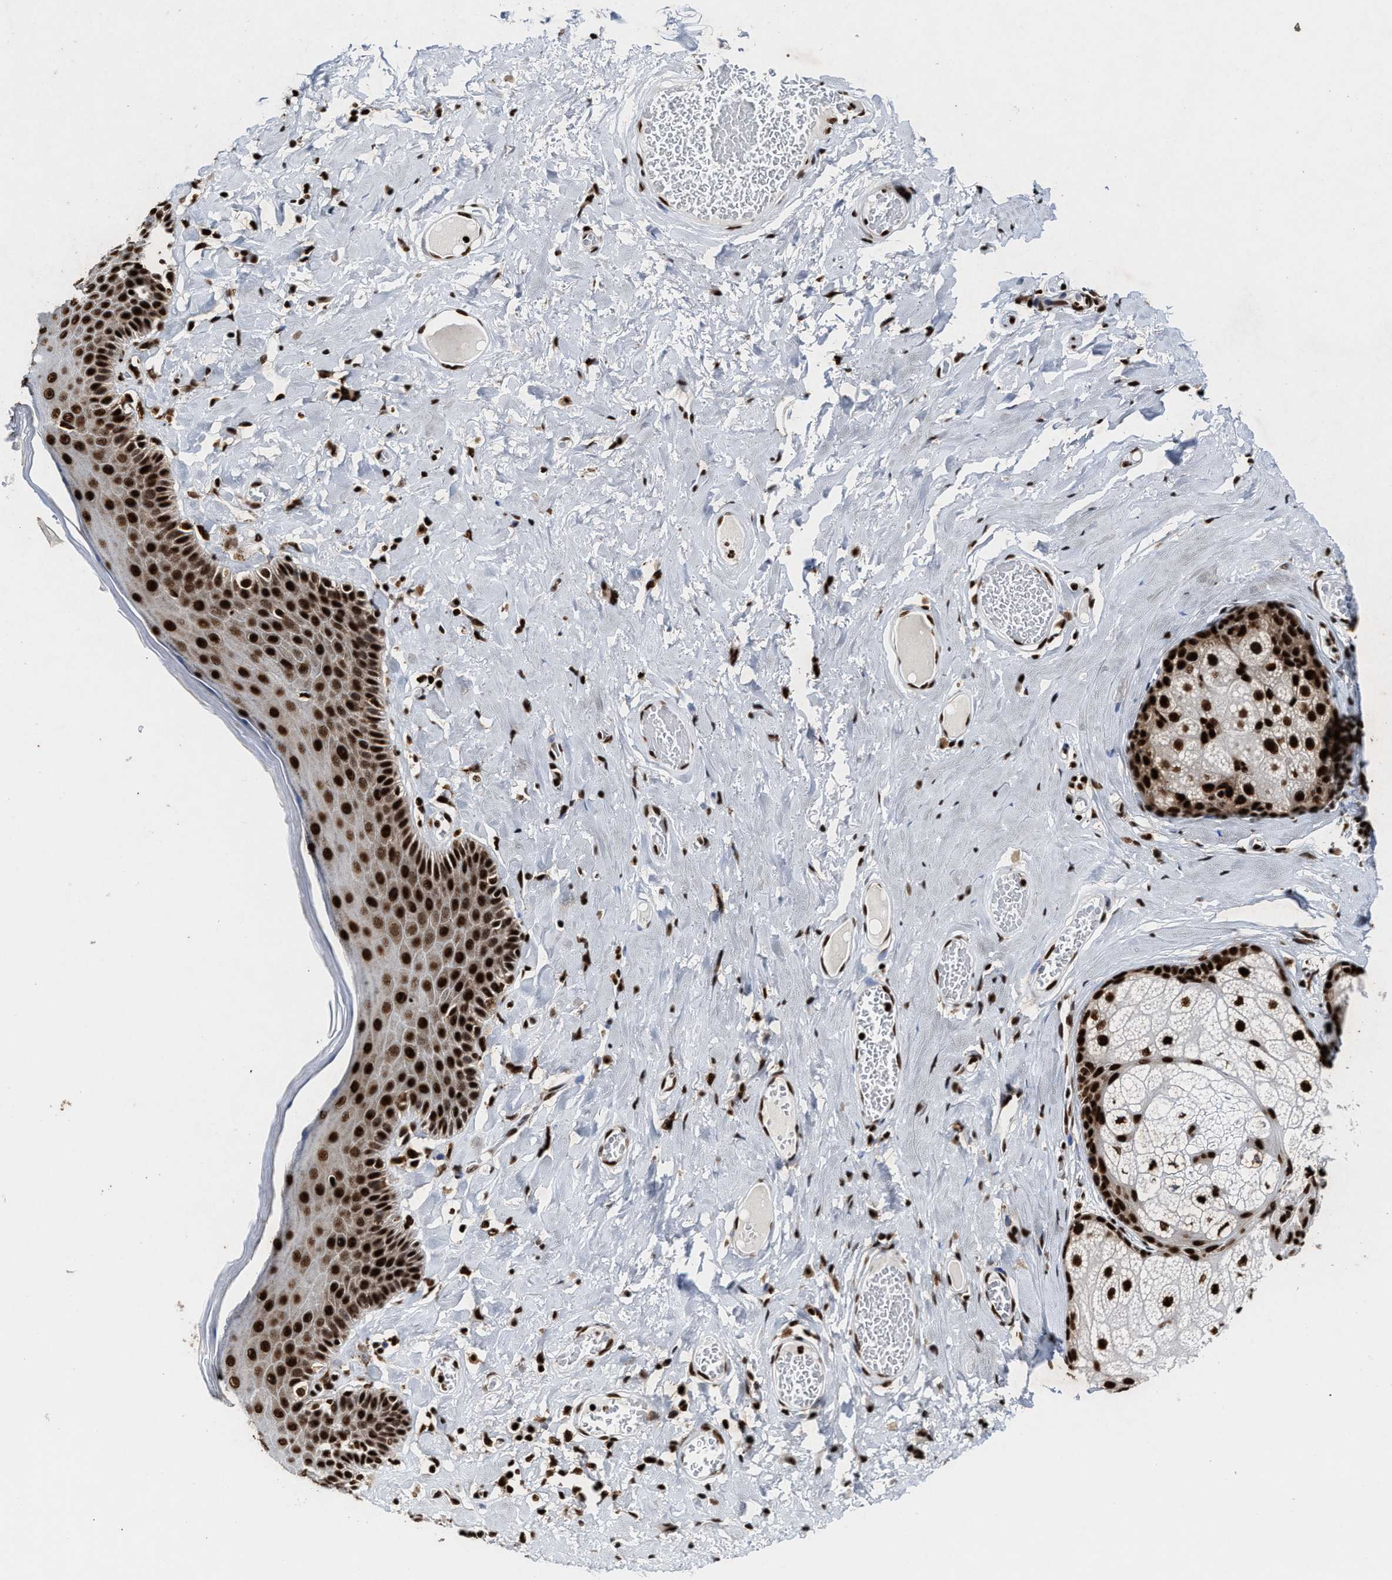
{"staining": {"intensity": "strong", "quantity": ">75%", "location": "nuclear"}, "tissue": "skin", "cell_type": "Epidermal cells", "image_type": "normal", "snomed": [{"axis": "morphology", "description": "Normal tissue, NOS"}, {"axis": "topography", "description": "Anal"}], "caption": "IHC (DAB) staining of normal skin shows strong nuclear protein staining in about >75% of epidermal cells. (brown staining indicates protein expression, while blue staining denotes nuclei).", "gene": "ALYREF", "patient": {"sex": "male", "age": 69}}